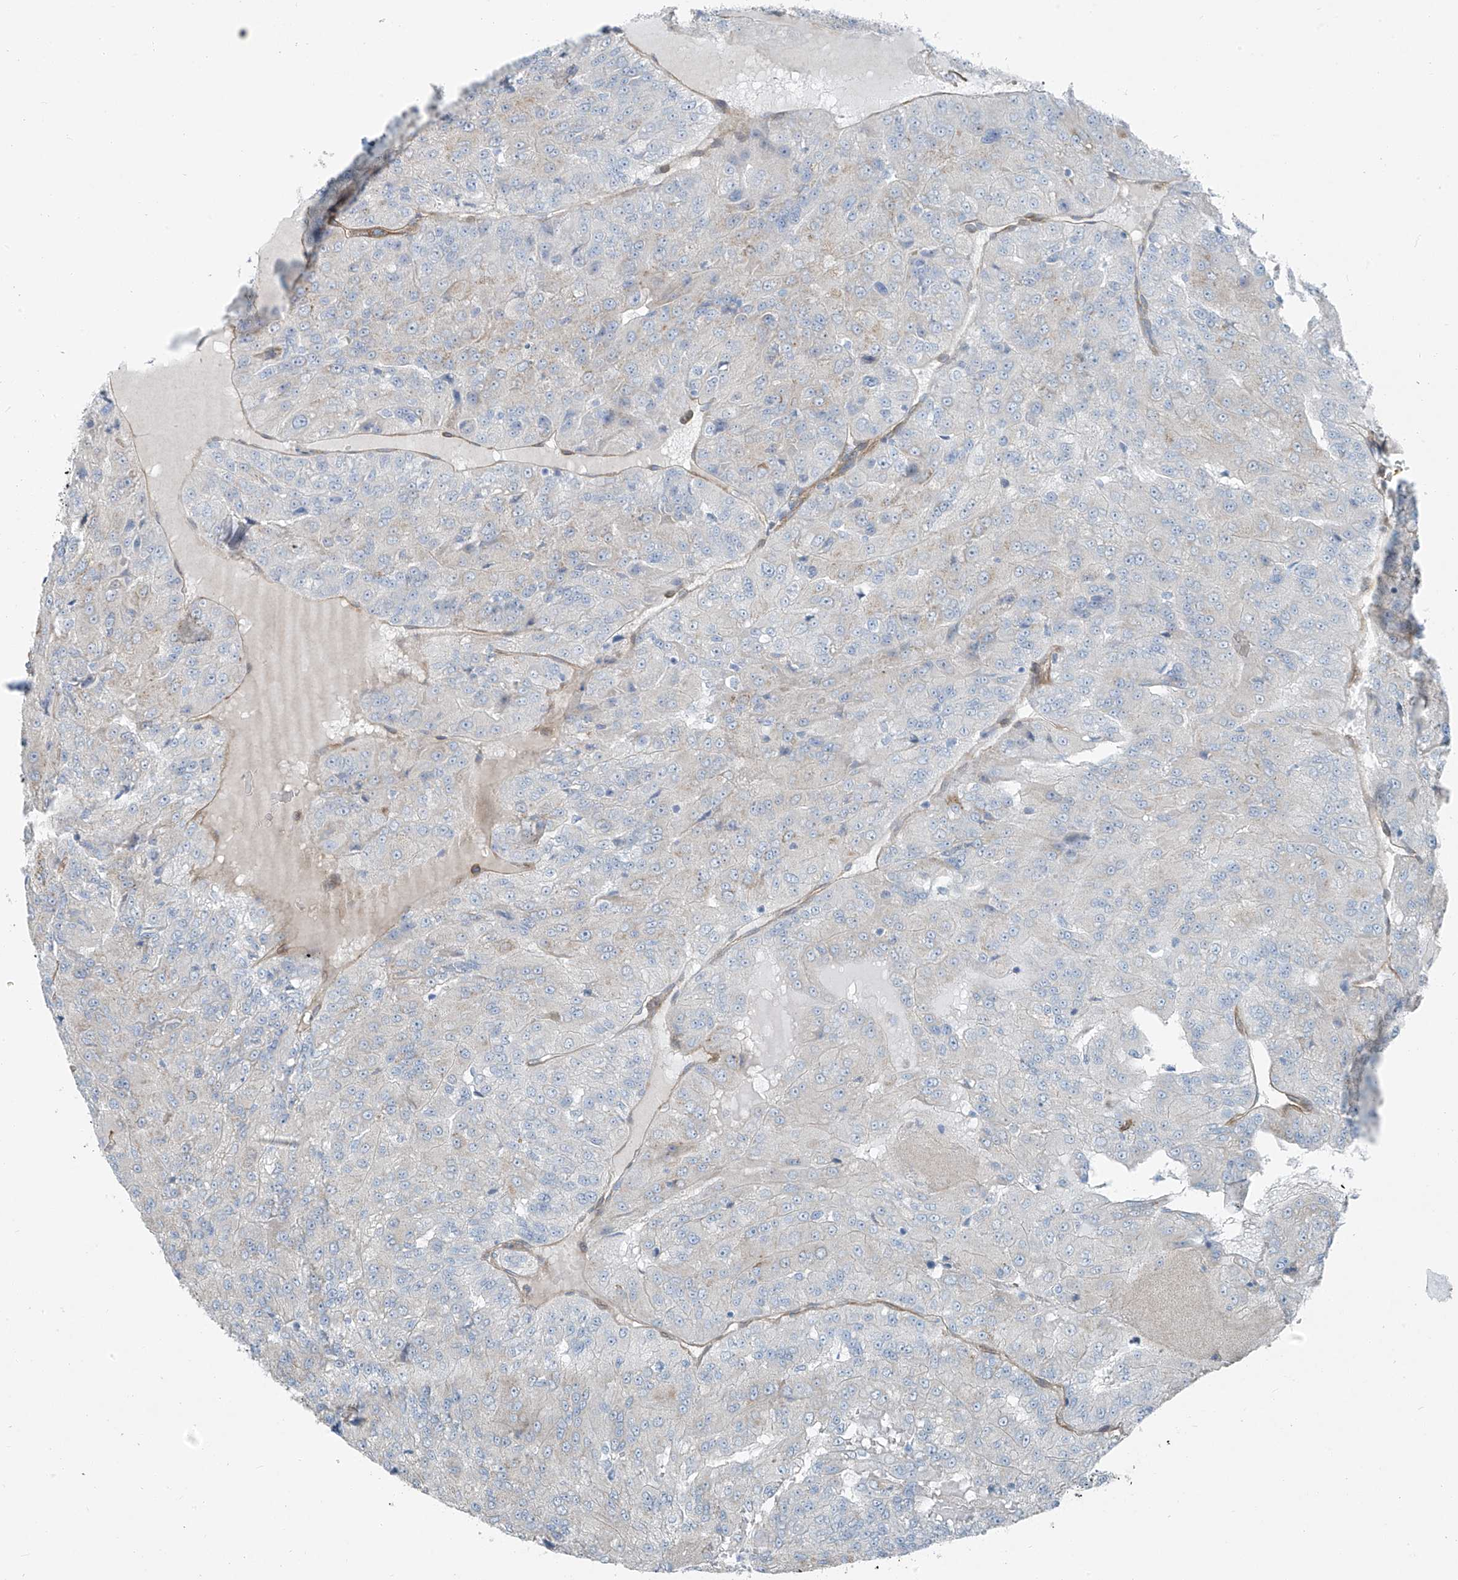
{"staining": {"intensity": "negative", "quantity": "none", "location": "none"}, "tissue": "renal cancer", "cell_type": "Tumor cells", "image_type": "cancer", "snomed": [{"axis": "morphology", "description": "Adenocarcinoma, NOS"}, {"axis": "topography", "description": "Kidney"}], "caption": "Image shows no protein positivity in tumor cells of renal cancer (adenocarcinoma) tissue. The staining is performed using DAB (3,3'-diaminobenzidine) brown chromogen with nuclei counter-stained in using hematoxylin.", "gene": "TNS2", "patient": {"sex": "female", "age": 63}}